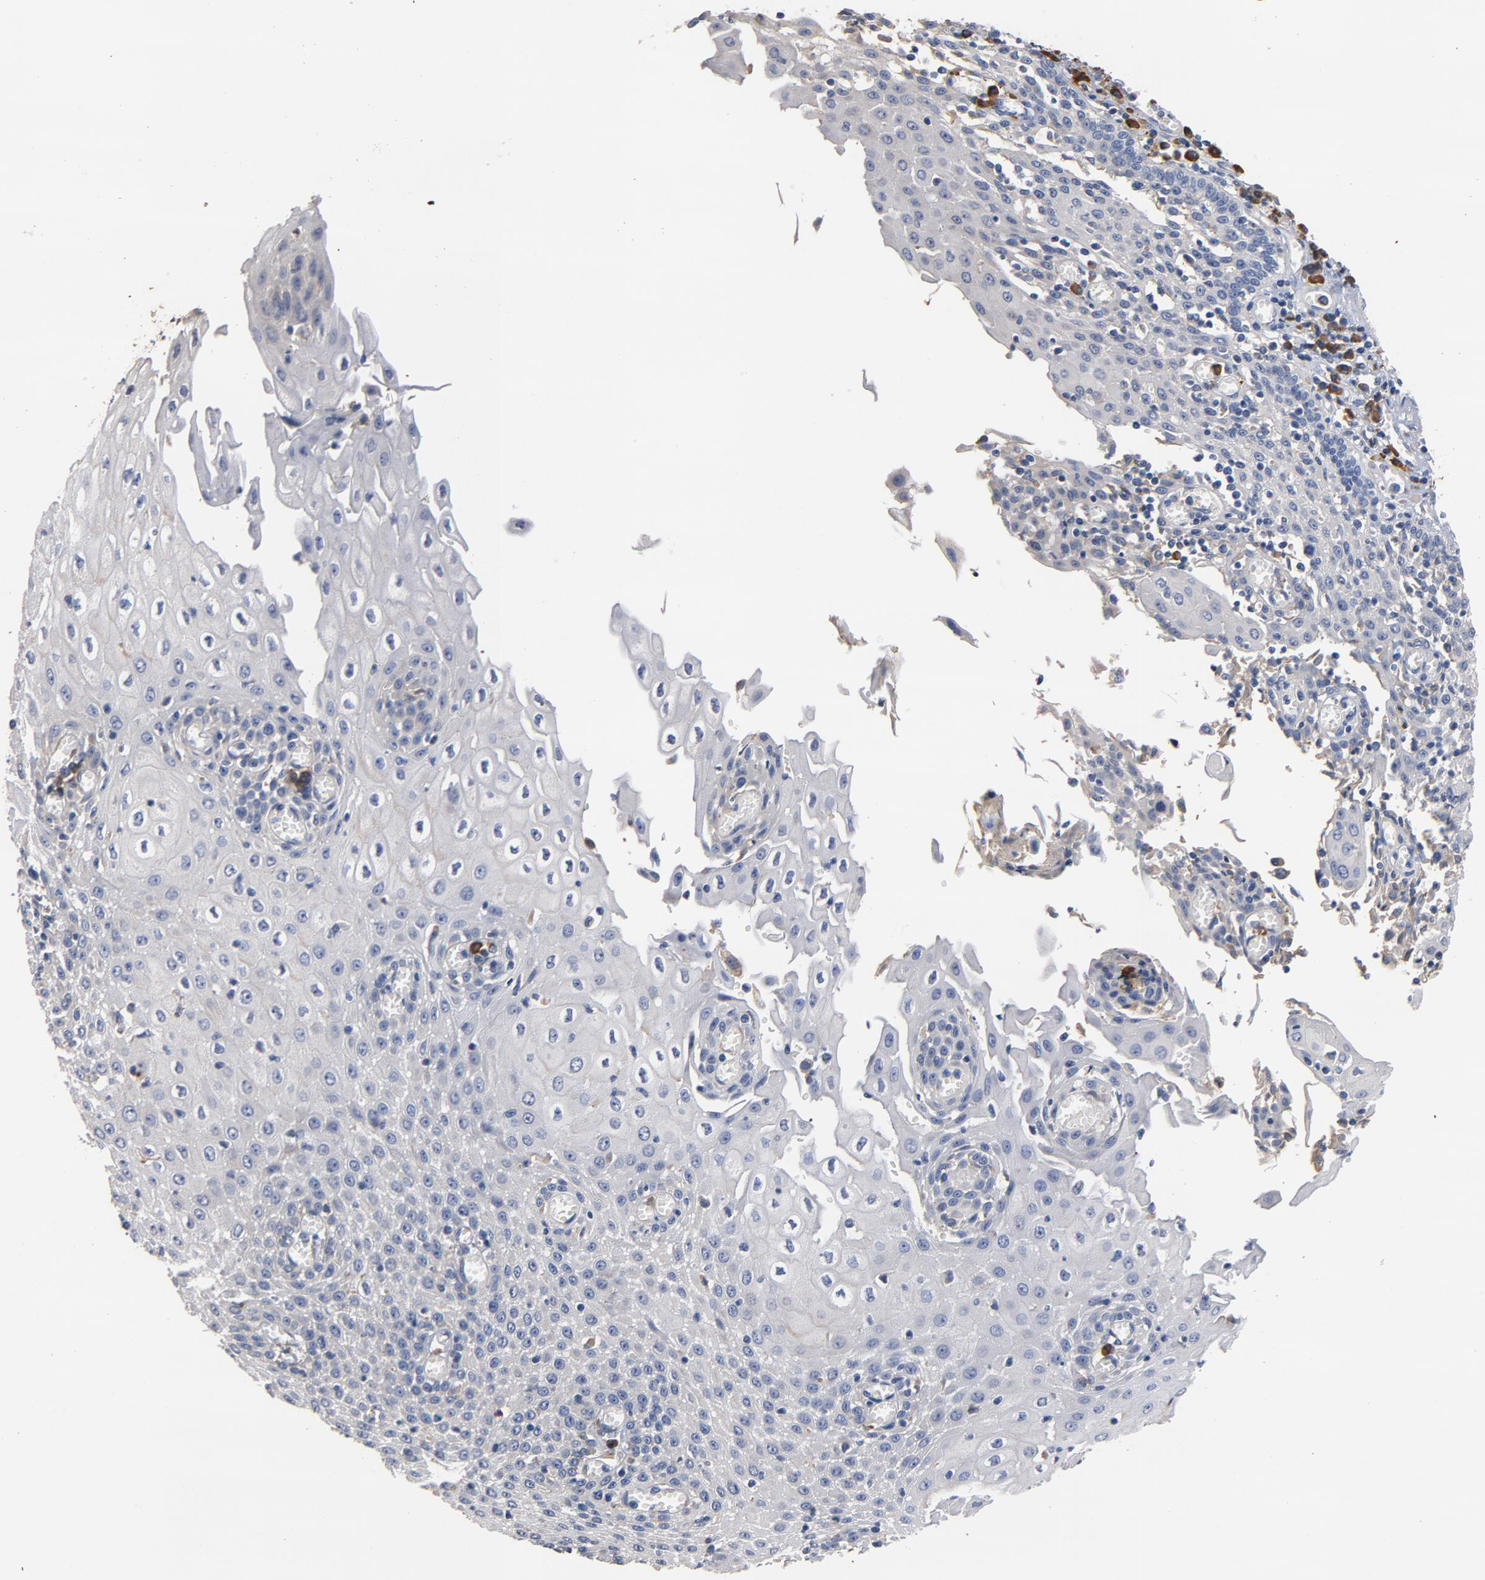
{"staining": {"intensity": "negative", "quantity": "none", "location": "none"}, "tissue": "esophagus", "cell_type": "Squamous epithelial cells", "image_type": "normal", "snomed": [{"axis": "morphology", "description": "Normal tissue, NOS"}, {"axis": "morphology", "description": "Squamous cell carcinoma, NOS"}, {"axis": "topography", "description": "Esophagus"}], "caption": "Esophagus stained for a protein using immunohistochemistry (IHC) reveals no expression squamous epithelial cells.", "gene": "TLR4", "patient": {"sex": "male", "age": 65}}